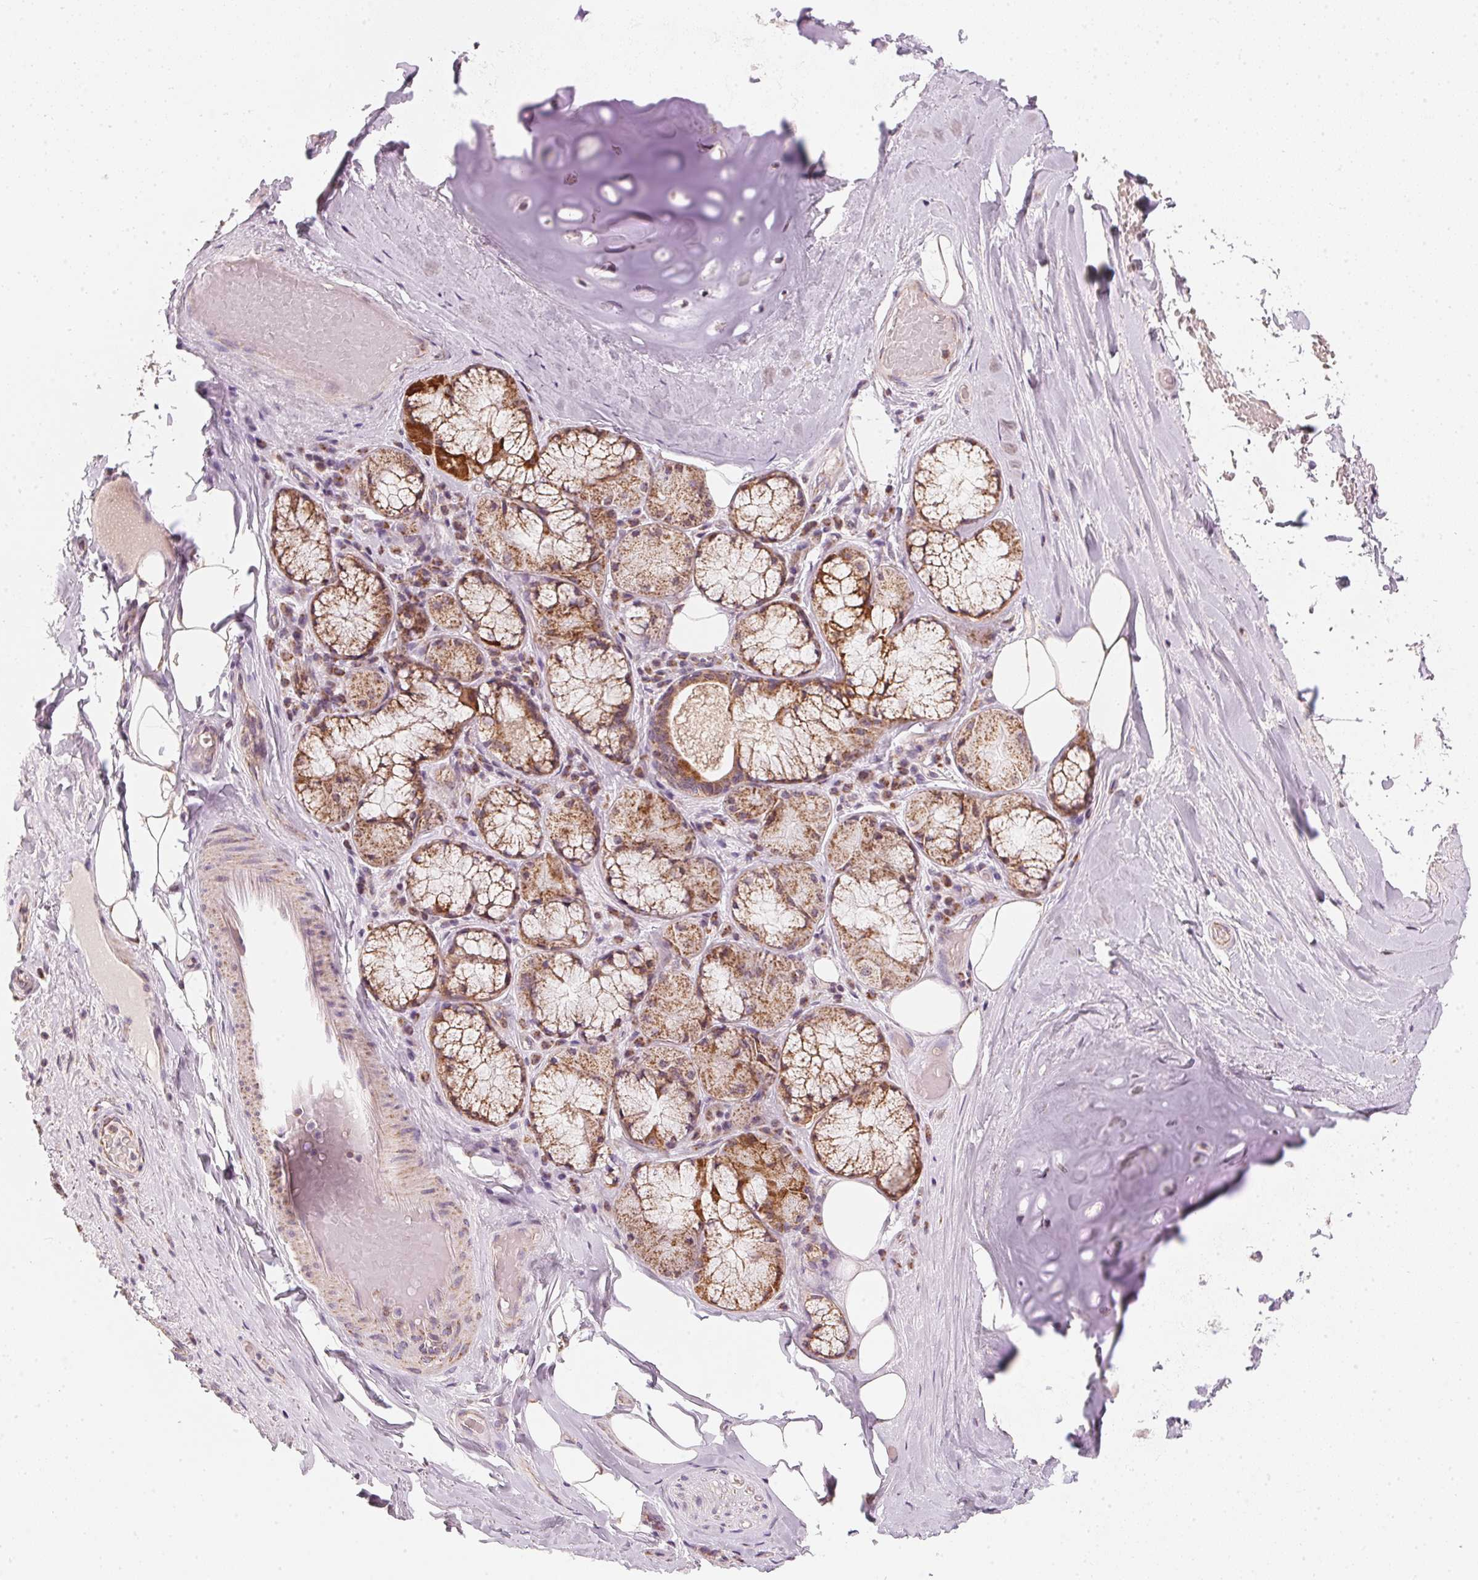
{"staining": {"intensity": "negative", "quantity": "none", "location": "none"}, "tissue": "adipose tissue", "cell_type": "Adipocytes", "image_type": "normal", "snomed": [{"axis": "morphology", "description": "Normal tissue, NOS"}, {"axis": "topography", "description": "Cartilage tissue"}, {"axis": "topography", "description": "Bronchus"}], "caption": "Immunohistochemistry (IHC) of normal human adipose tissue reveals no staining in adipocytes. (DAB IHC, high magnification).", "gene": "COQ7", "patient": {"sex": "male", "age": 64}}